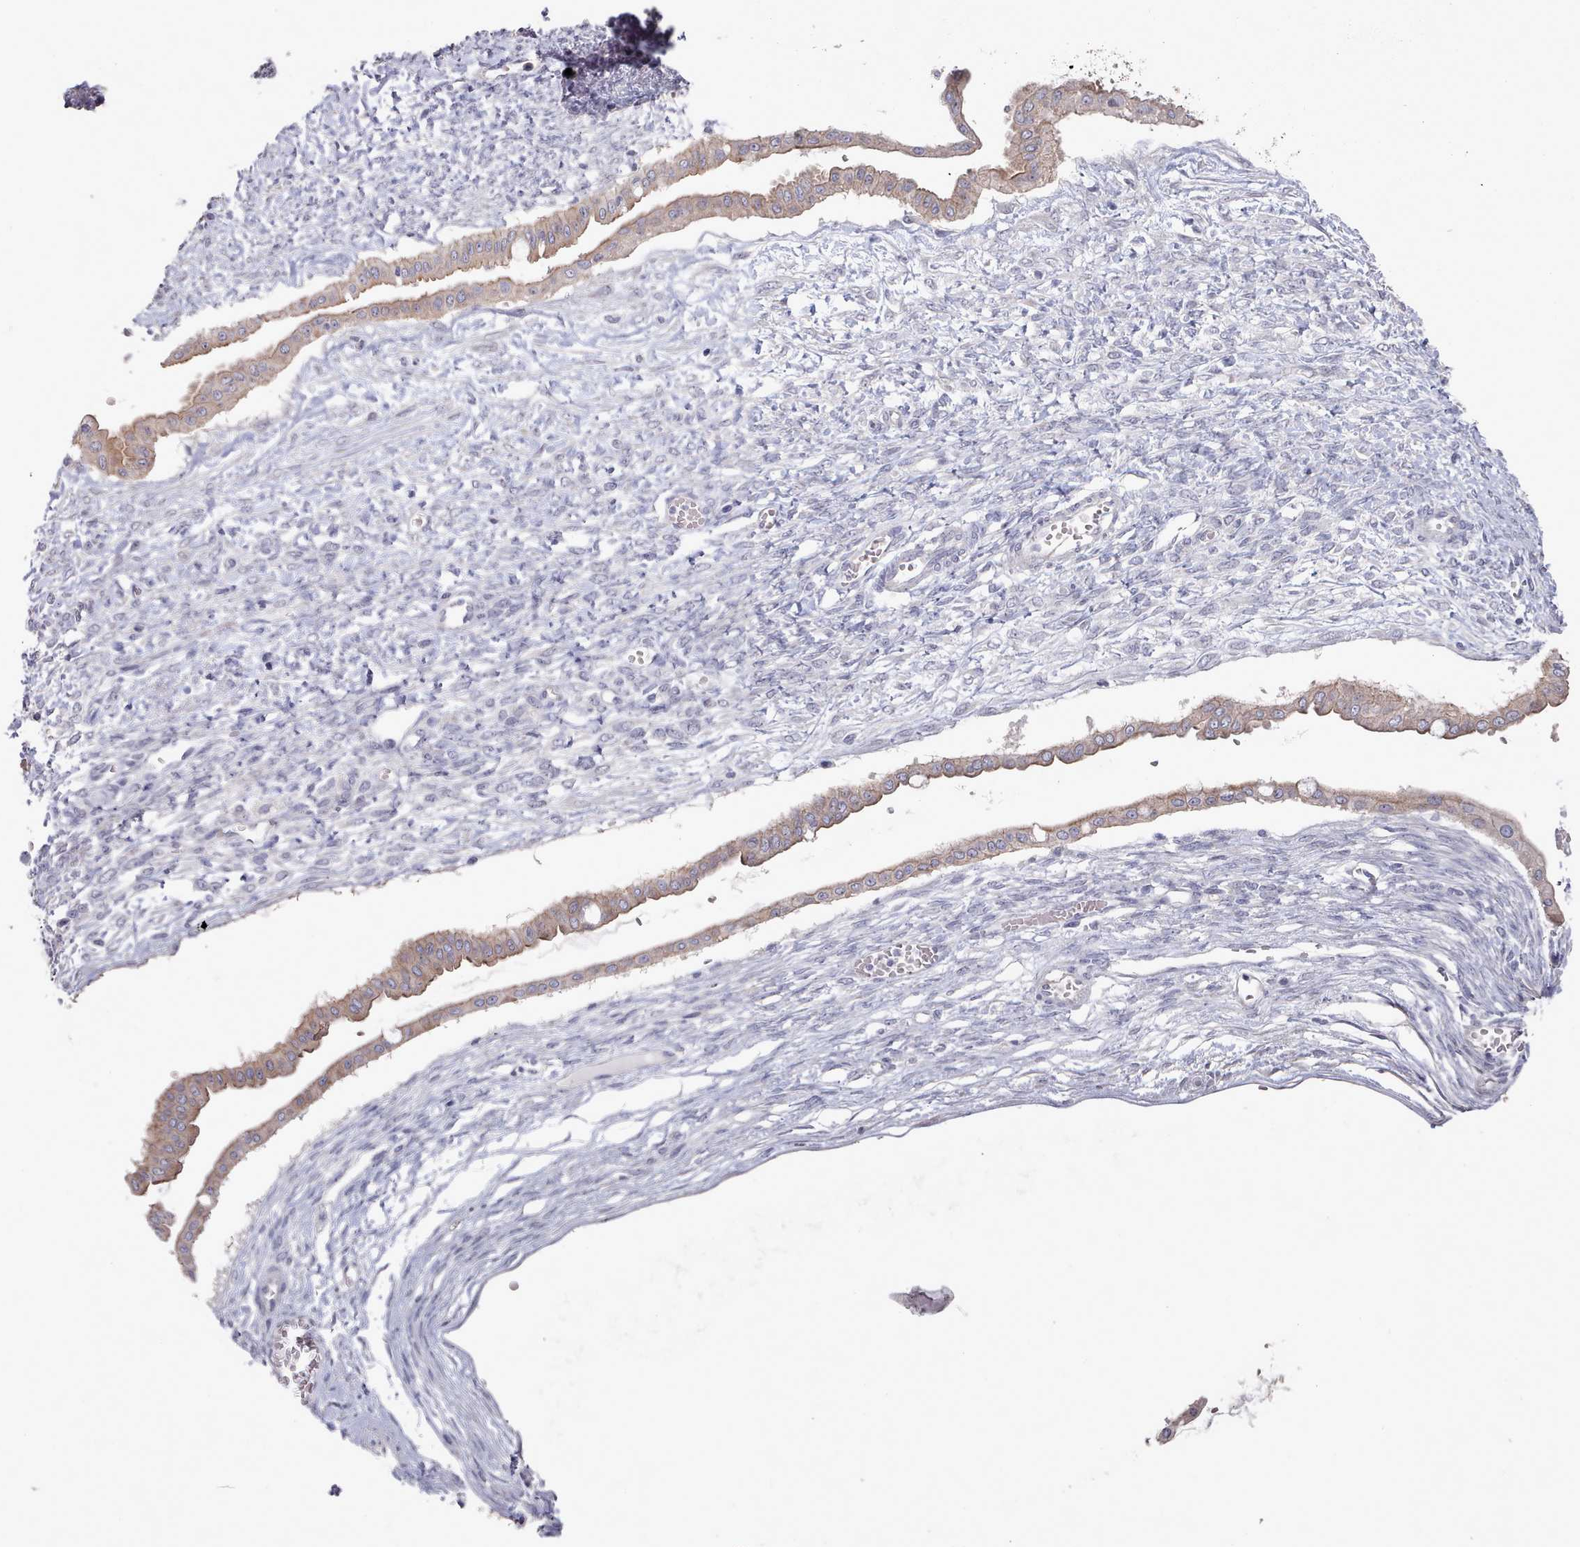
{"staining": {"intensity": "moderate", "quantity": ">75%", "location": "cytoplasmic/membranous"}, "tissue": "ovarian cancer", "cell_type": "Tumor cells", "image_type": "cancer", "snomed": [{"axis": "morphology", "description": "Cystadenocarcinoma, mucinous, NOS"}, {"axis": "topography", "description": "Ovary"}], "caption": "Protein analysis of ovarian cancer (mucinous cystadenocarcinoma) tissue shows moderate cytoplasmic/membranous staining in approximately >75% of tumor cells. The staining was performed using DAB, with brown indicating positive protein expression. Nuclei are stained blue with hematoxylin.", "gene": "PROM2", "patient": {"sex": "female", "age": 73}}